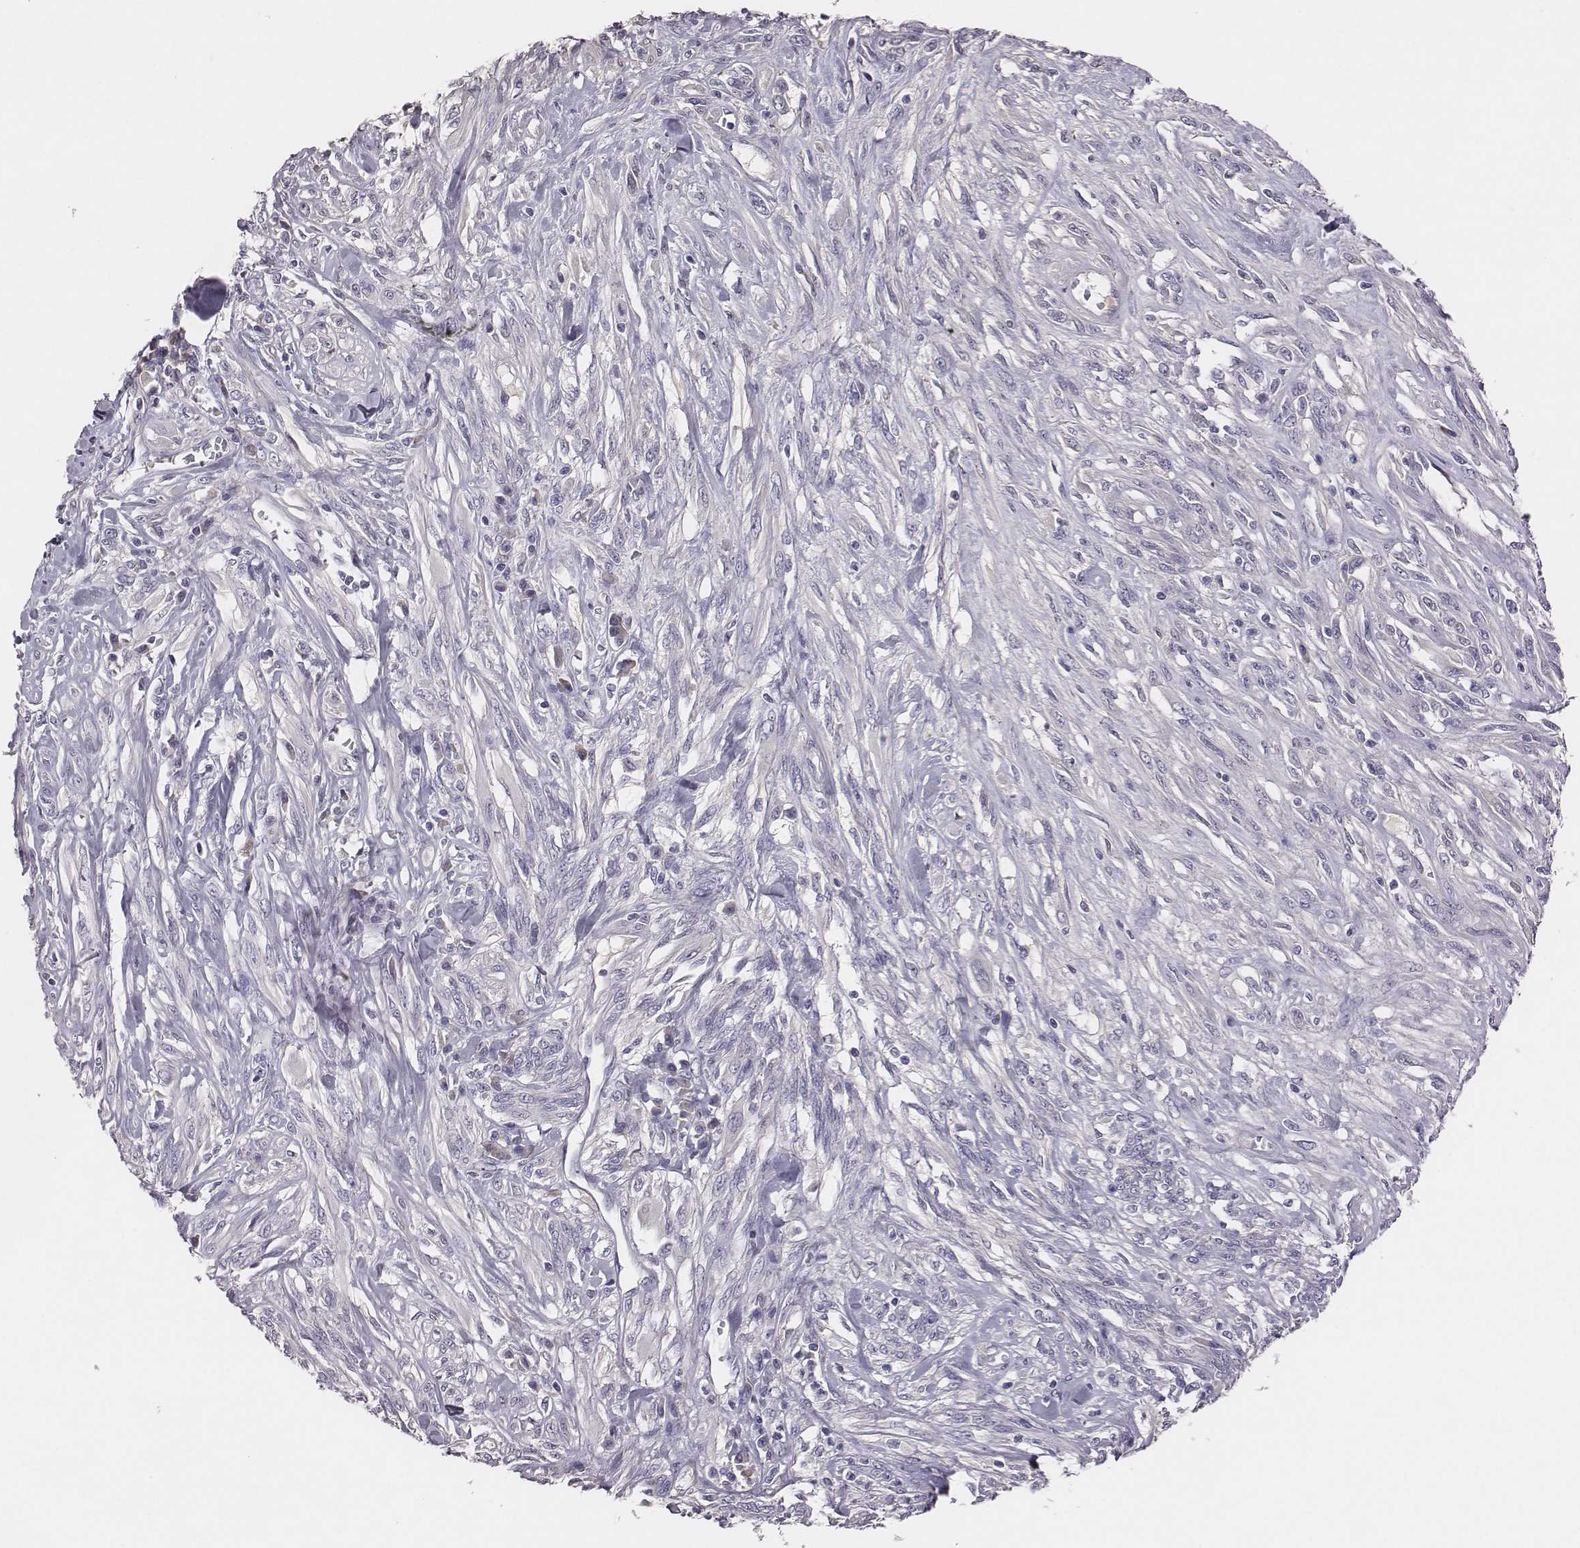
{"staining": {"intensity": "negative", "quantity": "none", "location": "none"}, "tissue": "melanoma", "cell_type": "Tumor cells", "image_type": "cancer", "snomed": [{"axis": "morphology", "description": "Malignant melanoma, NOS"}, {"axis": "topography", "description": "Skin"}], "caption": "This is an IHC image of human melanoma. There is no staining in tumor cells.", "gene": "EN1", "patient": {"sex": "female", "age": 91}}